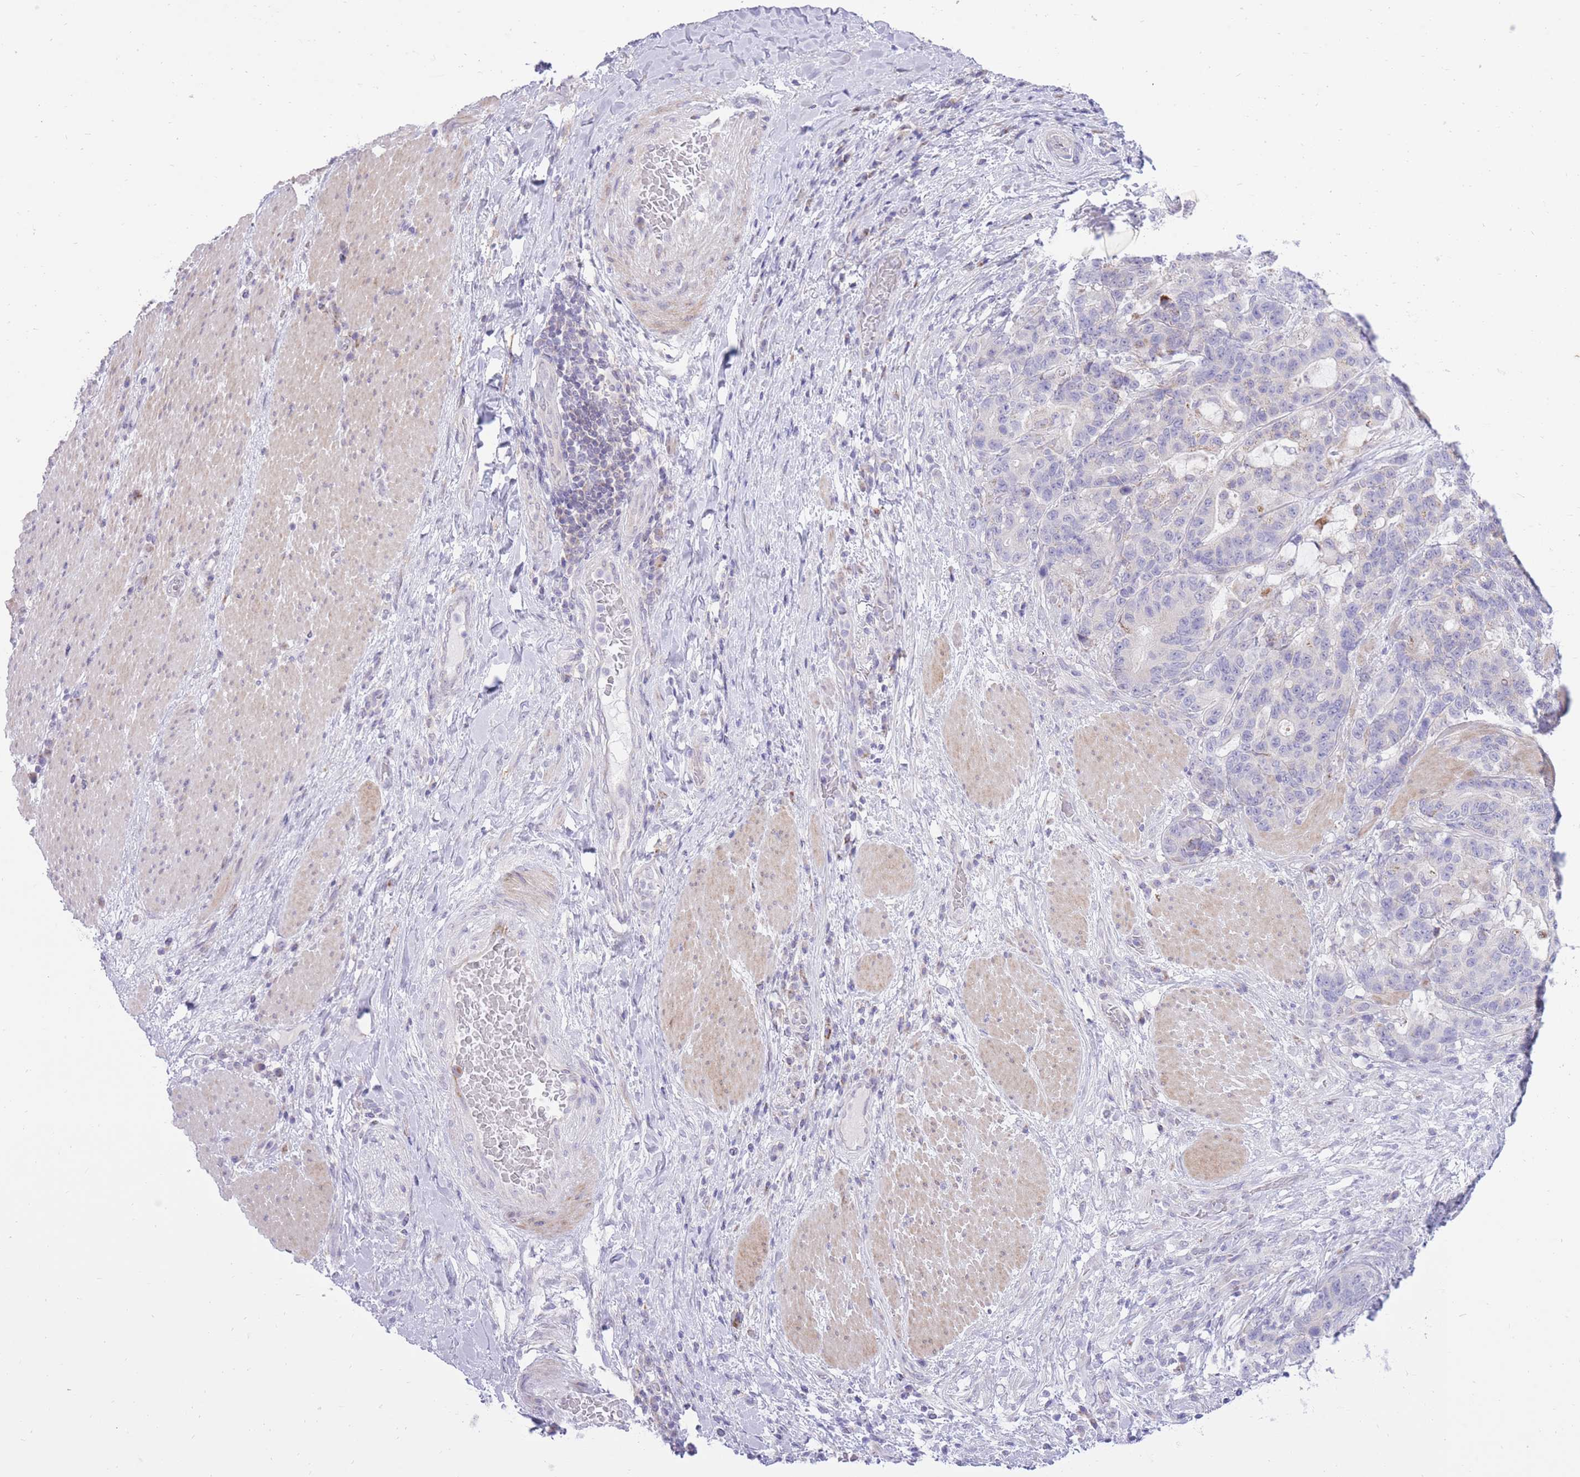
{"staining": {"intensity": "negative", "quantity": "none", "location": "none"}, "tissue": "stomach cancer", "cell_type": "Tumor cells", "image_type": "cancer", "snomed": [{"axis": "morphology", "description": "Normal tissue, NOS"}, {"axis": "morphology", "description": "Adenocarcinoma, NOS"}, {"axis": "topography", "description": "Stomach"}], "caption": "DAB immunohistochemical staining of stomach adenocarcinoma exhibits no significant positivity in tumor cells.", "gene": "DENND2D", "patient": {"sex": "female", "age": 64}}